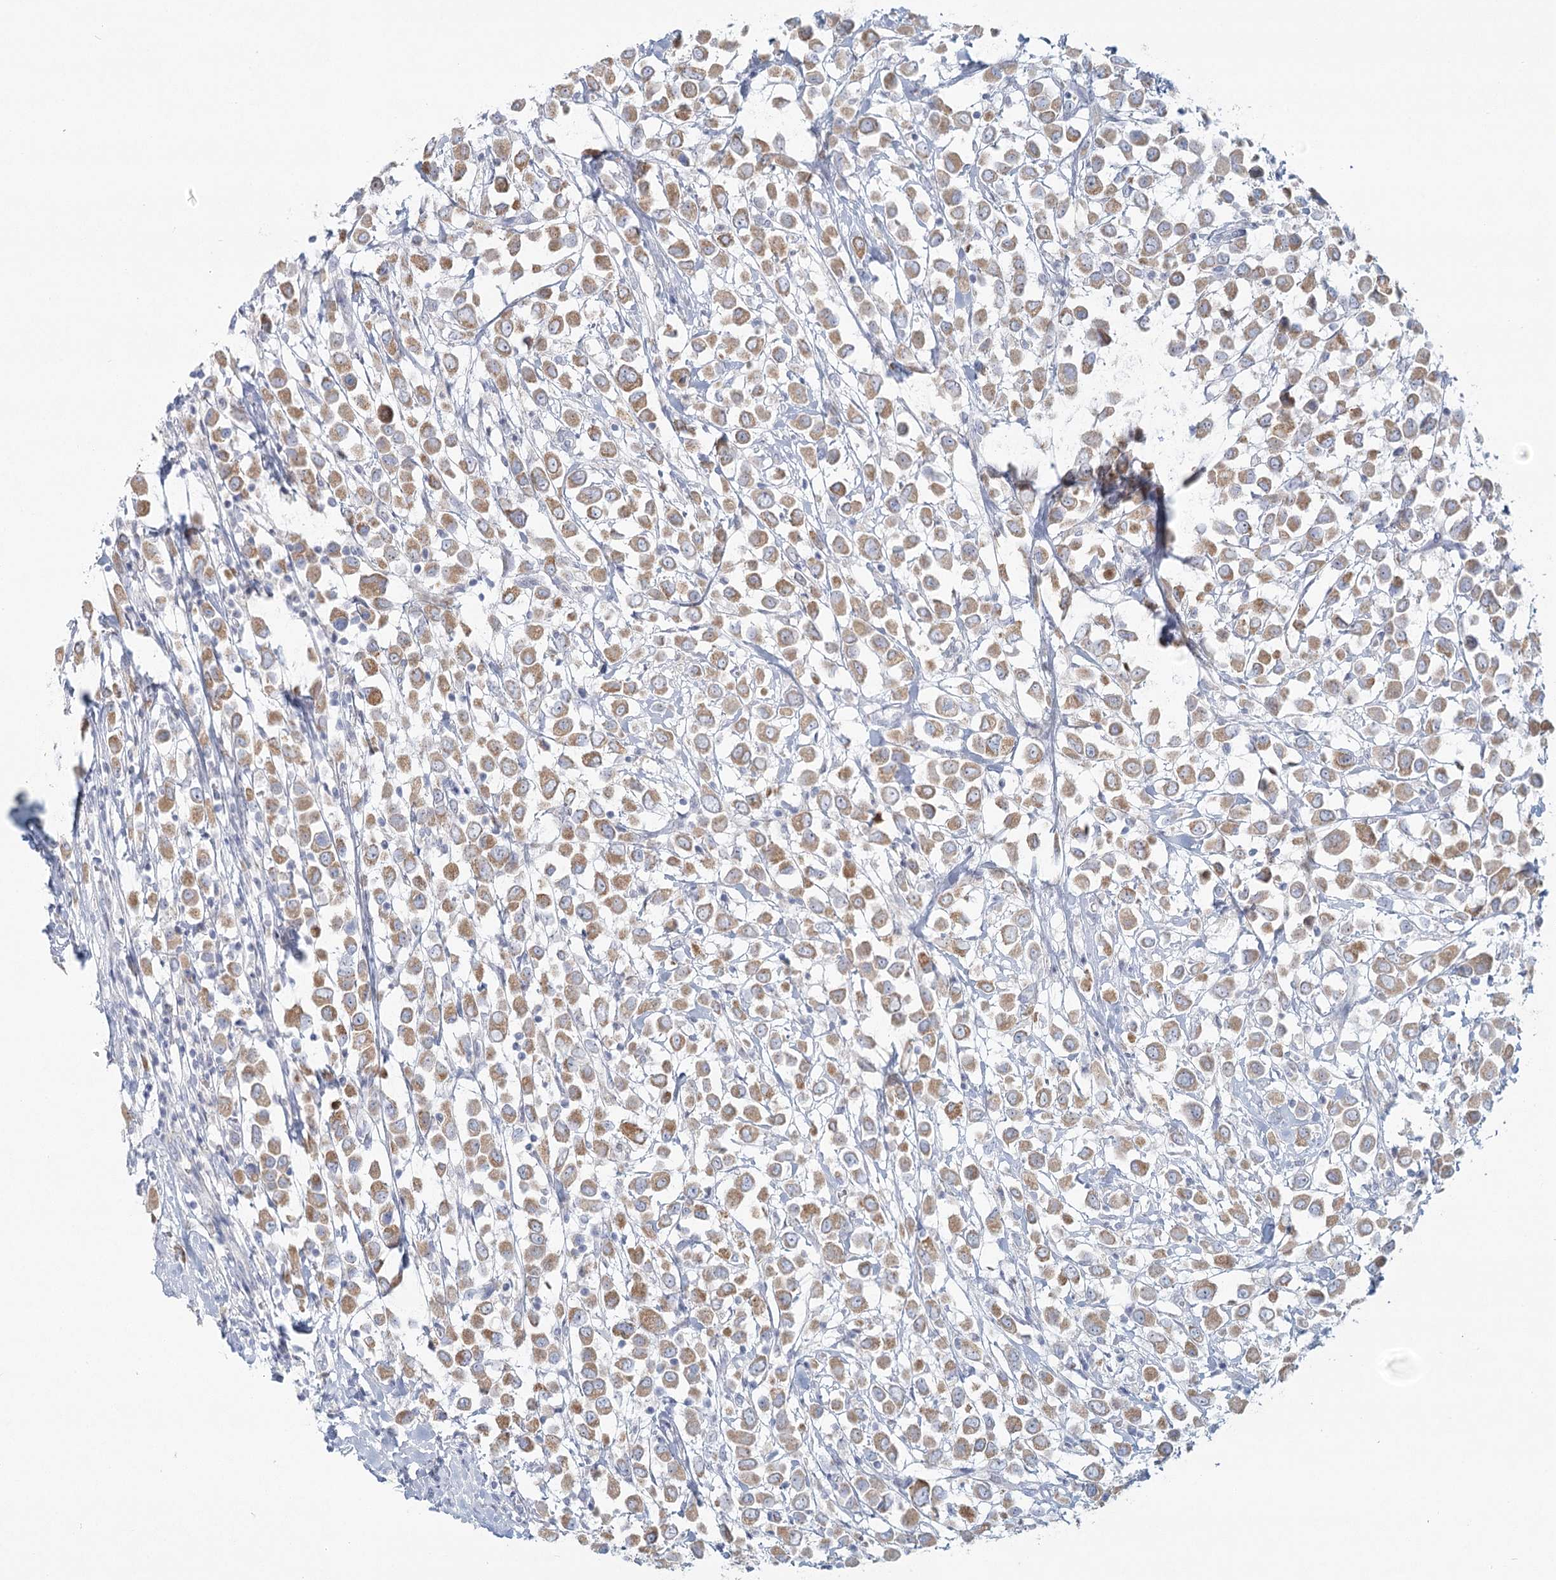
{"staining": {"intensity": "weak", "quantity": ">75%", "location": "cytoplasmic/membranous"}, "tissue": "breast cancer", "cell_type": "Tumor cells", "image_type": "cancer", "snomed": [{"axis": "morphology", "description": "Duct carcinoma"}, {"axis": "topography", "description": "Breast"}], "caption": "Immunohistochemistry (IHC) image of neoplastic tissue: human breast cancer stained using immunohistochemistry displays low levels of weak protein expression localized specifically in the cytoplasmic/membranous of tumor cells, appearing as a cytoplasmic/membranous brown color.", "gene": "BPHL", "patient": {"sex": "female", "age": 61}}